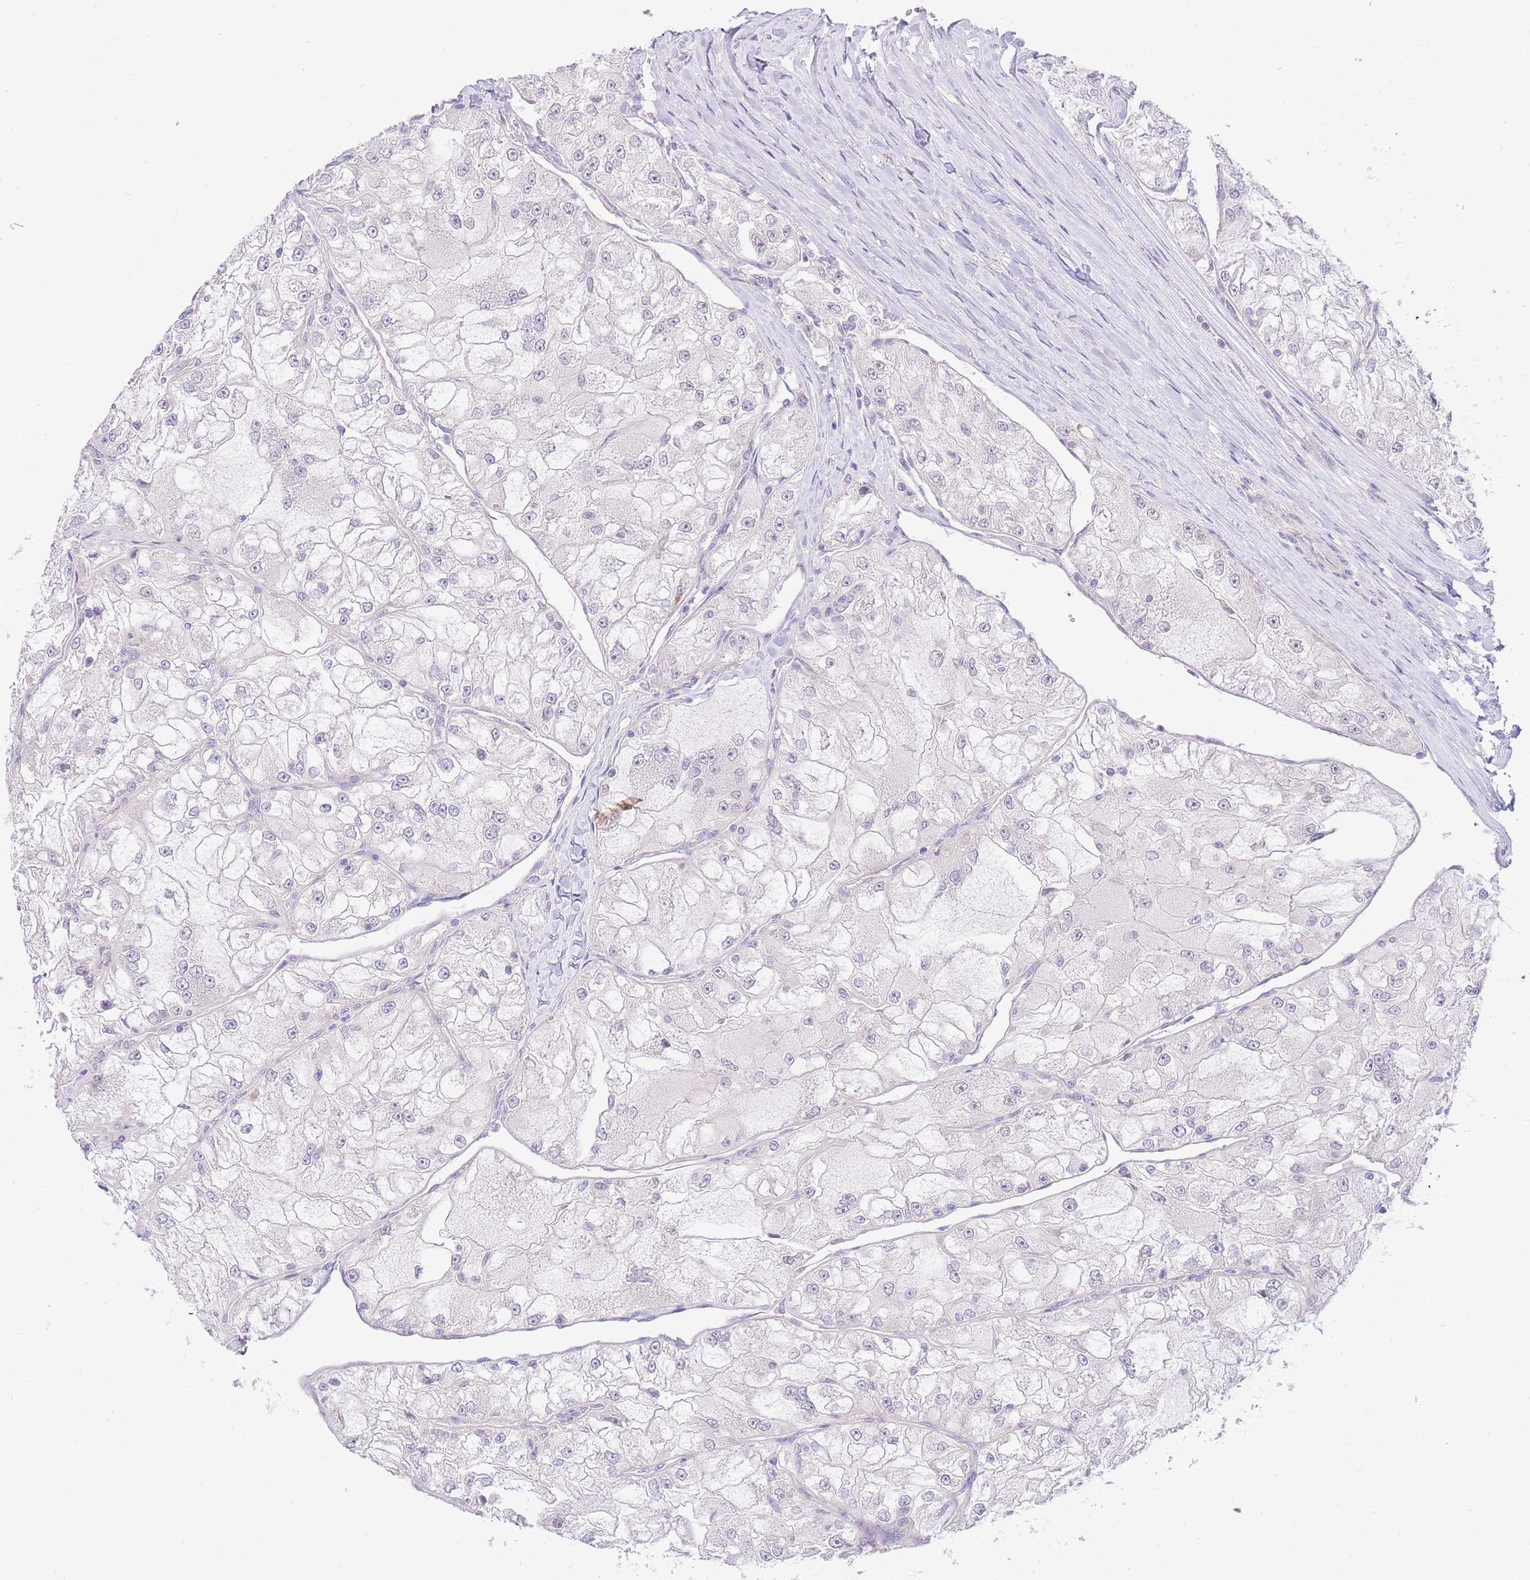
{"staining": {"intensity": "negative", "quantity": "none", "location": "none"}, "tissue": "renal cancer", "cell_type": "Tumor cells", "image_type": "cancer", "snomed": [{"axis": "morphology", "description": "Adenocarcinoma, NOS"}, {"axis": "topography", "description": "Kidney"}], "caption": "This image is of renal cancer (adenocarcinoma) stained with immunohistochemistry (IHC) to label a protein in brown with the nuclei are counter-stained blue. There is no staining in tumor cells. Brightfield microscopy of IHC stained with DAB (3,3'-diaminobenzidine) (brown) and hematoxylin (blue), captured at high magnification.", "gene": "UBXN7", "patient": {"sex": "female", "age": 72}}